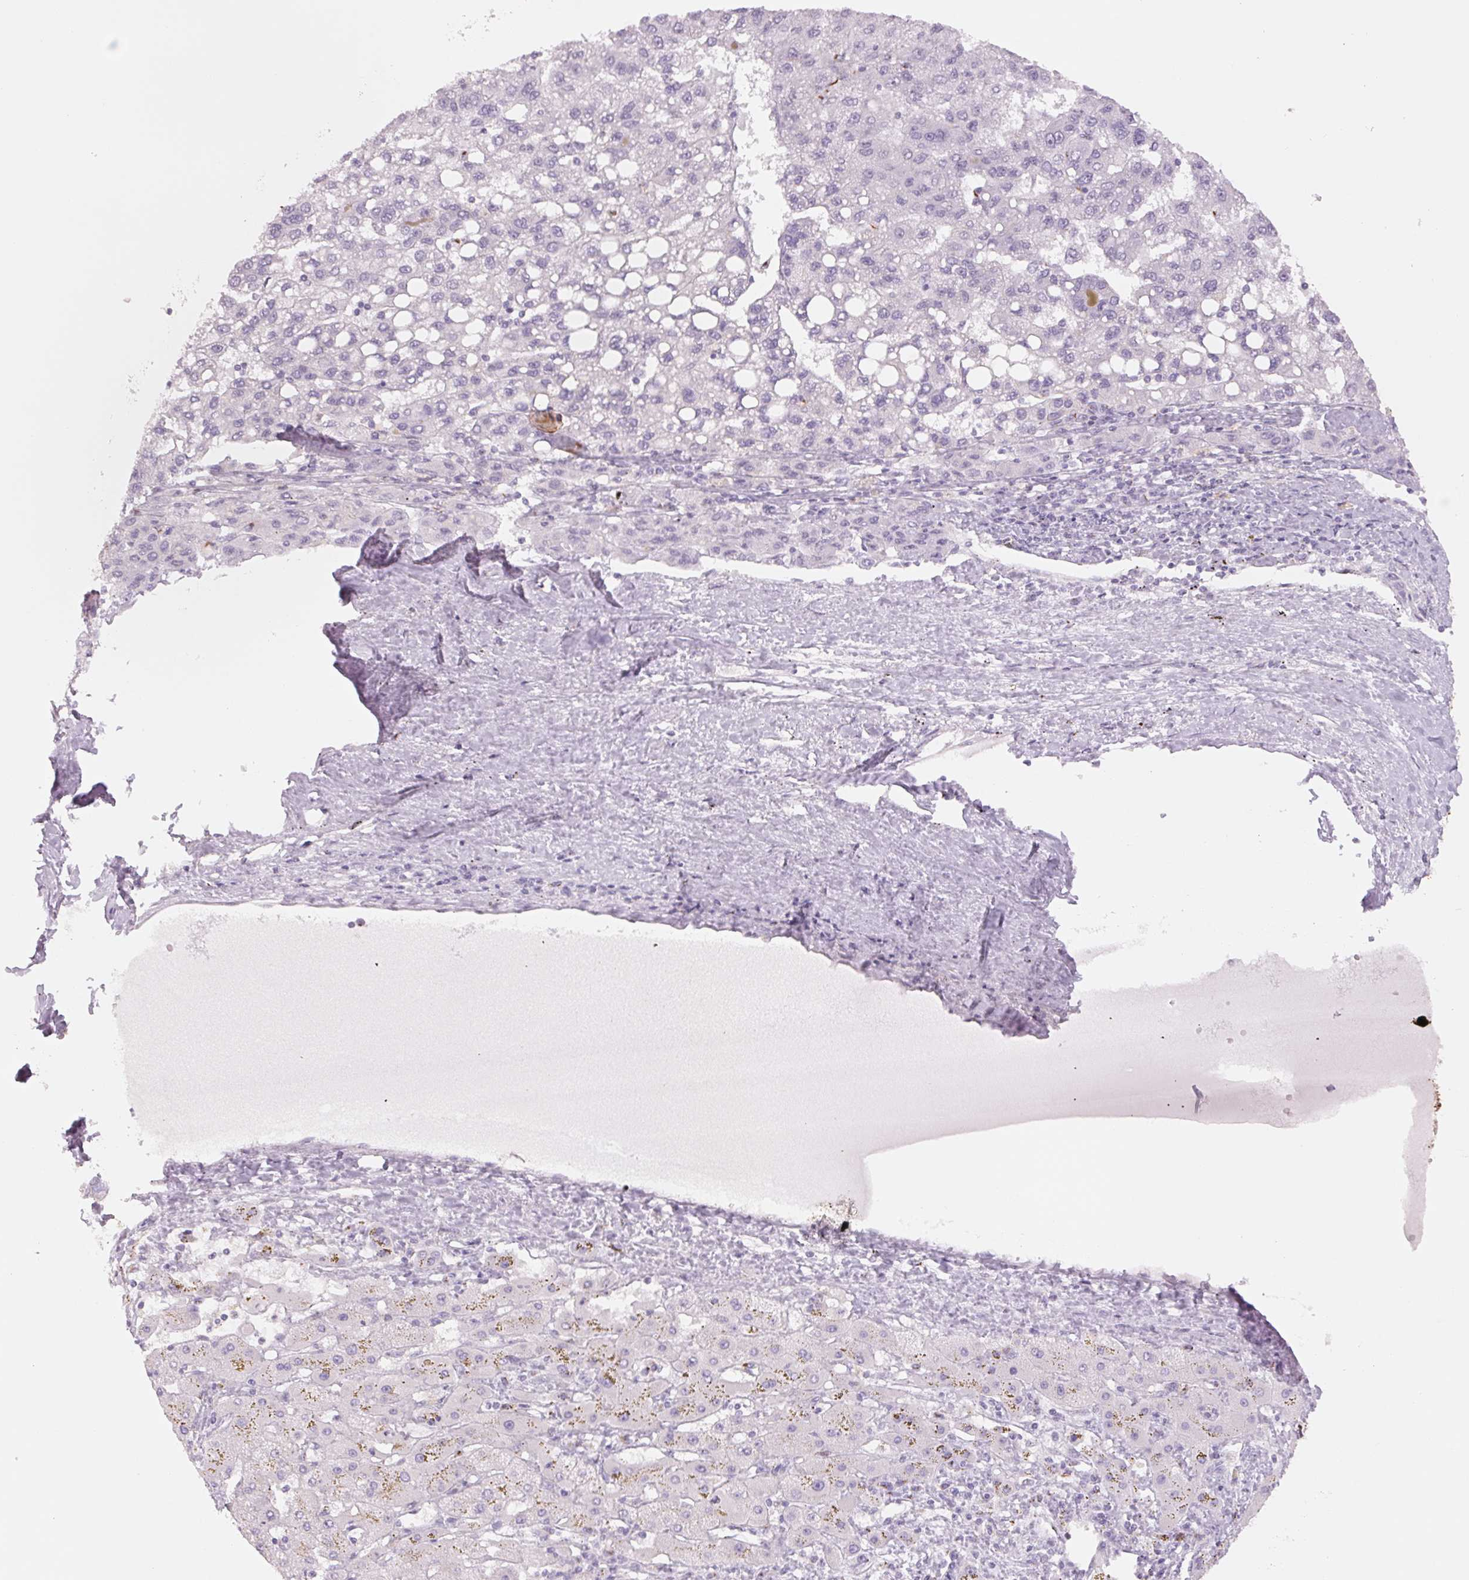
{"staining": {"intensity": "negative", "quantity": "none", "location": "none"}, "tissue": "liver cancer", "cell_type": "Tumor cells", "image_type": "cancer", "snomed": [{"axis": "morphology", "description": "Carcinoma, Hepatocellular, NOS"}, {"axis": "topography", "description": "Liver"}], "caption": "A photomicrograph of human hepatocellular carcinoma (liver) is negative for staining in tumor cells. The staining was performed using DAB to visualize the protein expression in brown, while the nuclei were stained in blue with hematoxylin (Magnification: 20x).", "gene": "GALNT7", "patient": {"sex": "female", "age": 82}}